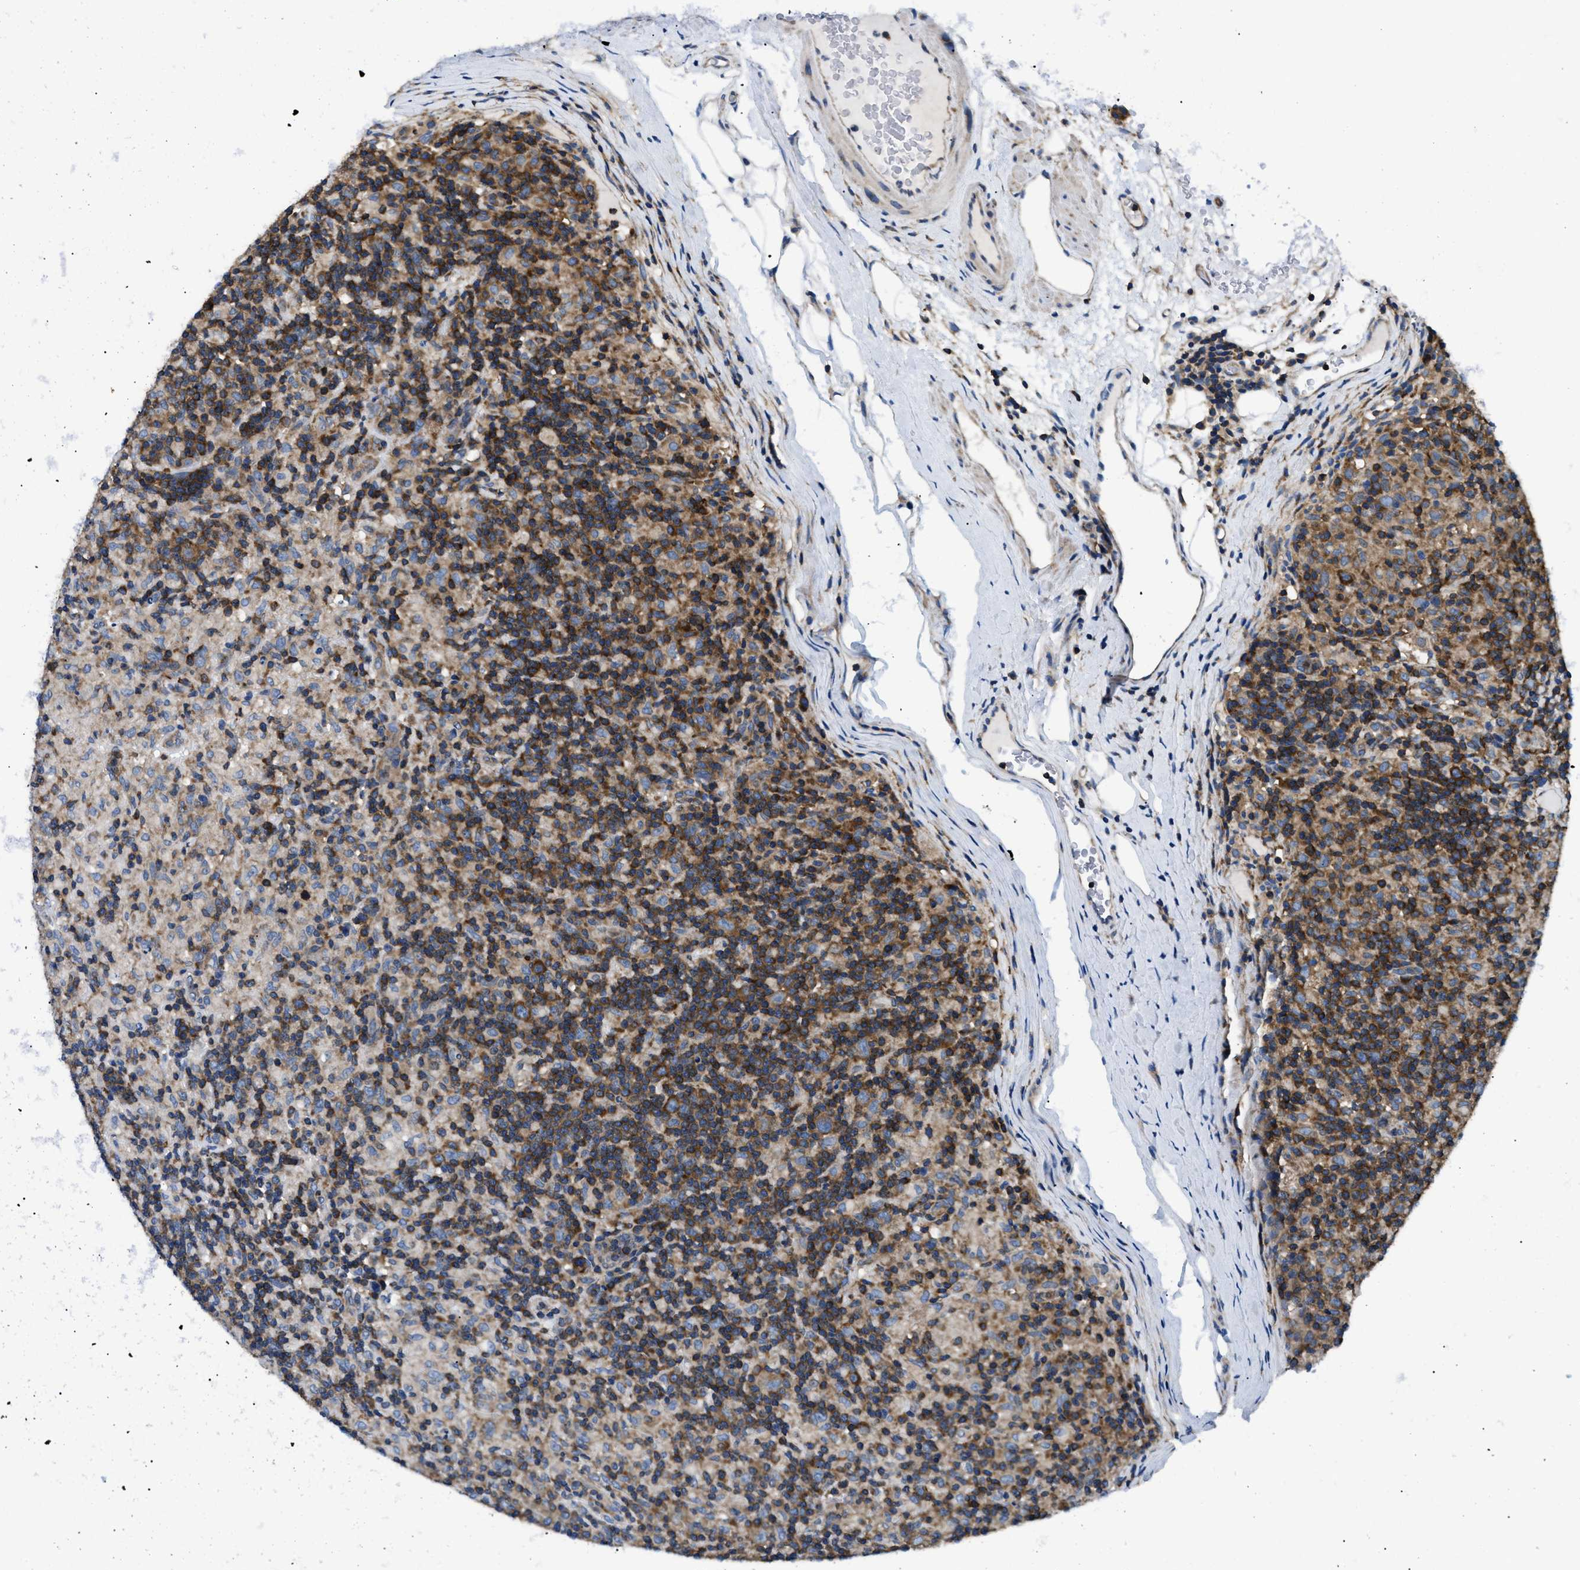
{"staining": {"intensity": "moderate", "quantity": "25%-75%", "location": "cytoplasmic/membranous"}, "tissue": "lymphoma", "cell_type": "Tumor cells", "image_type": "cancer", "snomed": [{"axis": "morphology", "description": "Hodgkin's disease, NOS"}, {"axis": "topography", "description": "Lymph node"}], "caption": "The immunohistochemical stain highlights moderate cytoplasmic/membranous expression in tumor cells of lymphoma tissue. (brown staining indicates protein expression, while blue staining denotes nuclei).", "gene": "ABCF1", "patient": {"sex": "male", "age": 70}}